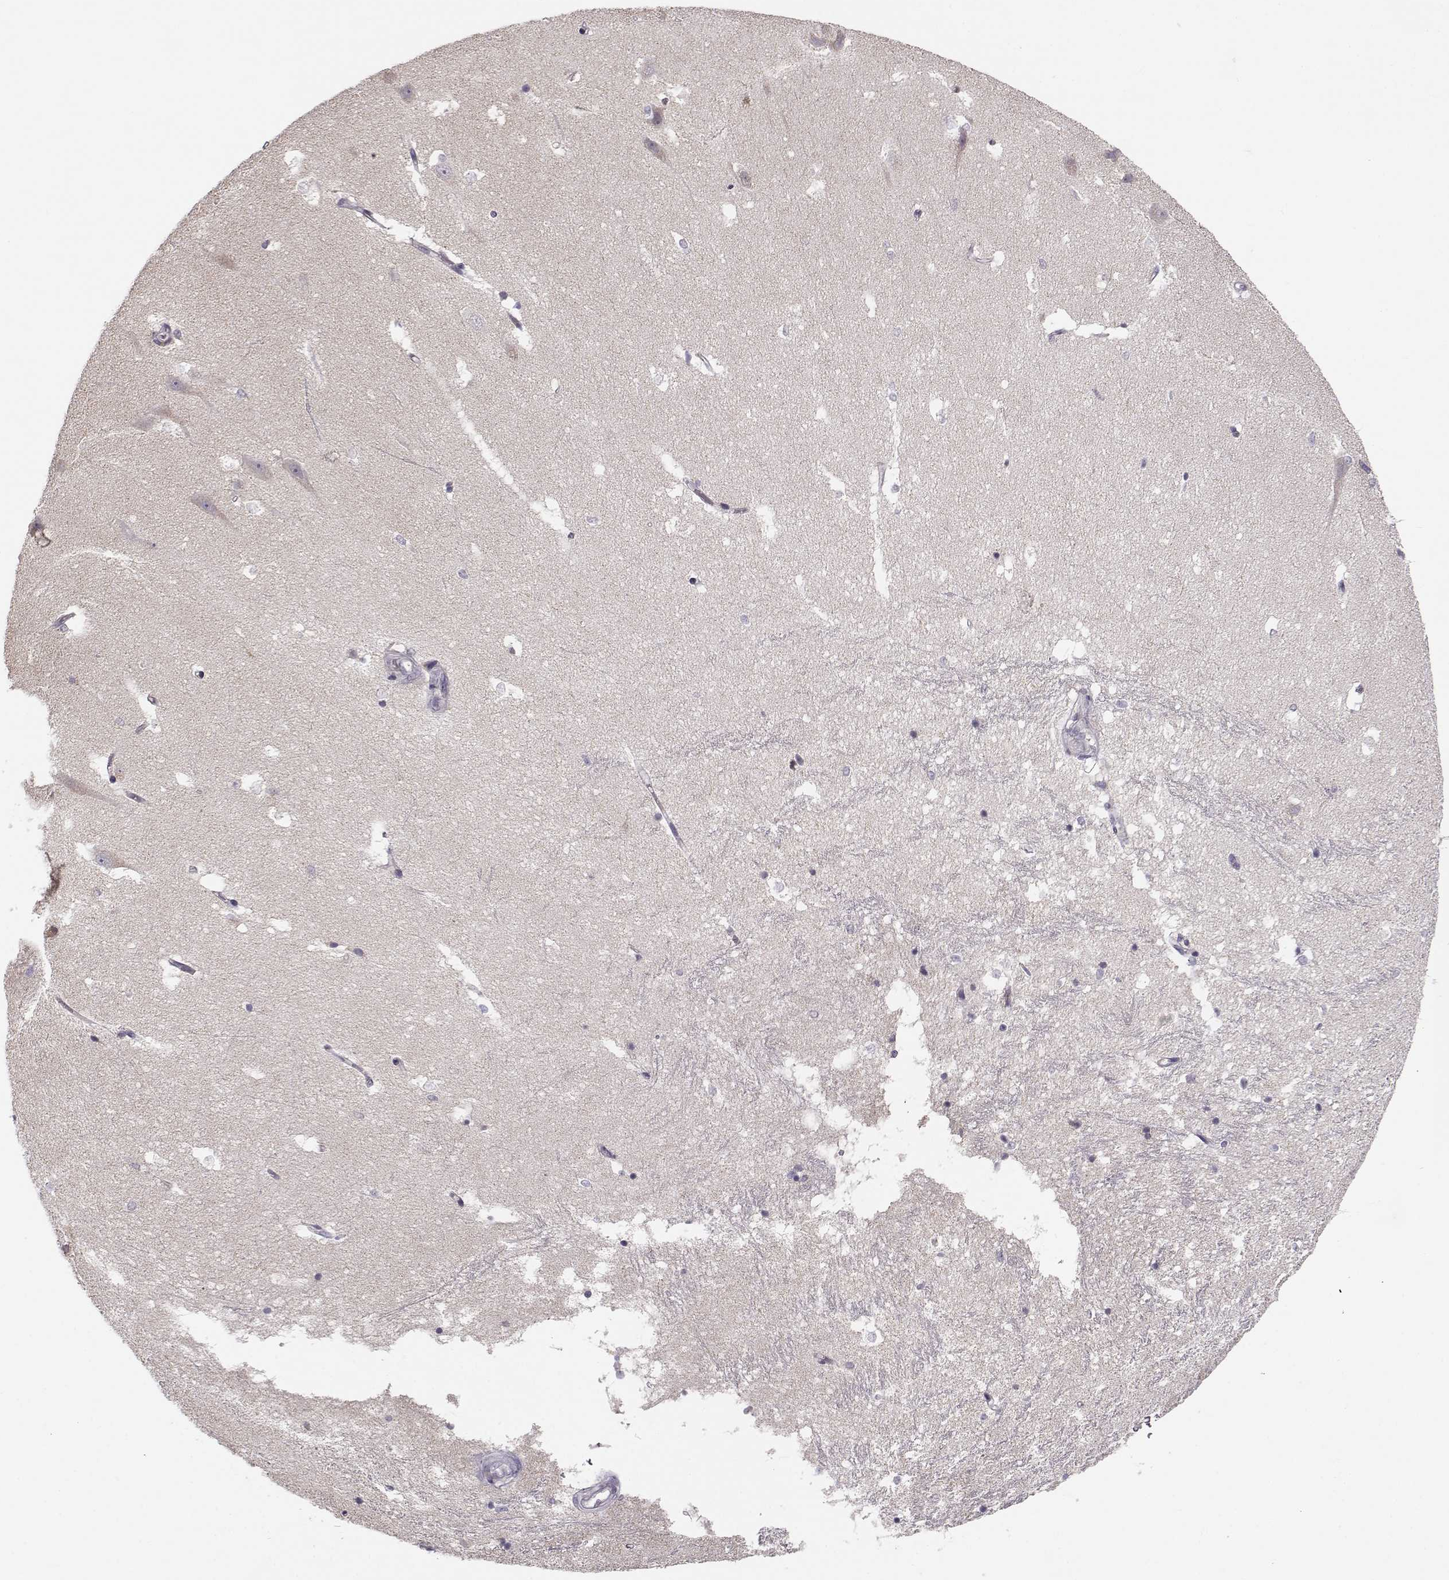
{"staining": {"intensity": "negative", "quantity": "none", "location": "none"}, "tissue": "hippocampus", "cell_type": "Glial cells", "image_type": "normal", "snomed": [{"axis": "morphology", "description": "Normal tissue, NOS"}, {"axis": "topography", "description": "Hippocampus"}], "caption": "DAB immunohistochemical staining of benign human hippocampus shows no significant positivity in glial cells.", "gene": "SLC4A5", "patient": {"sex": "male", "age": 44}}